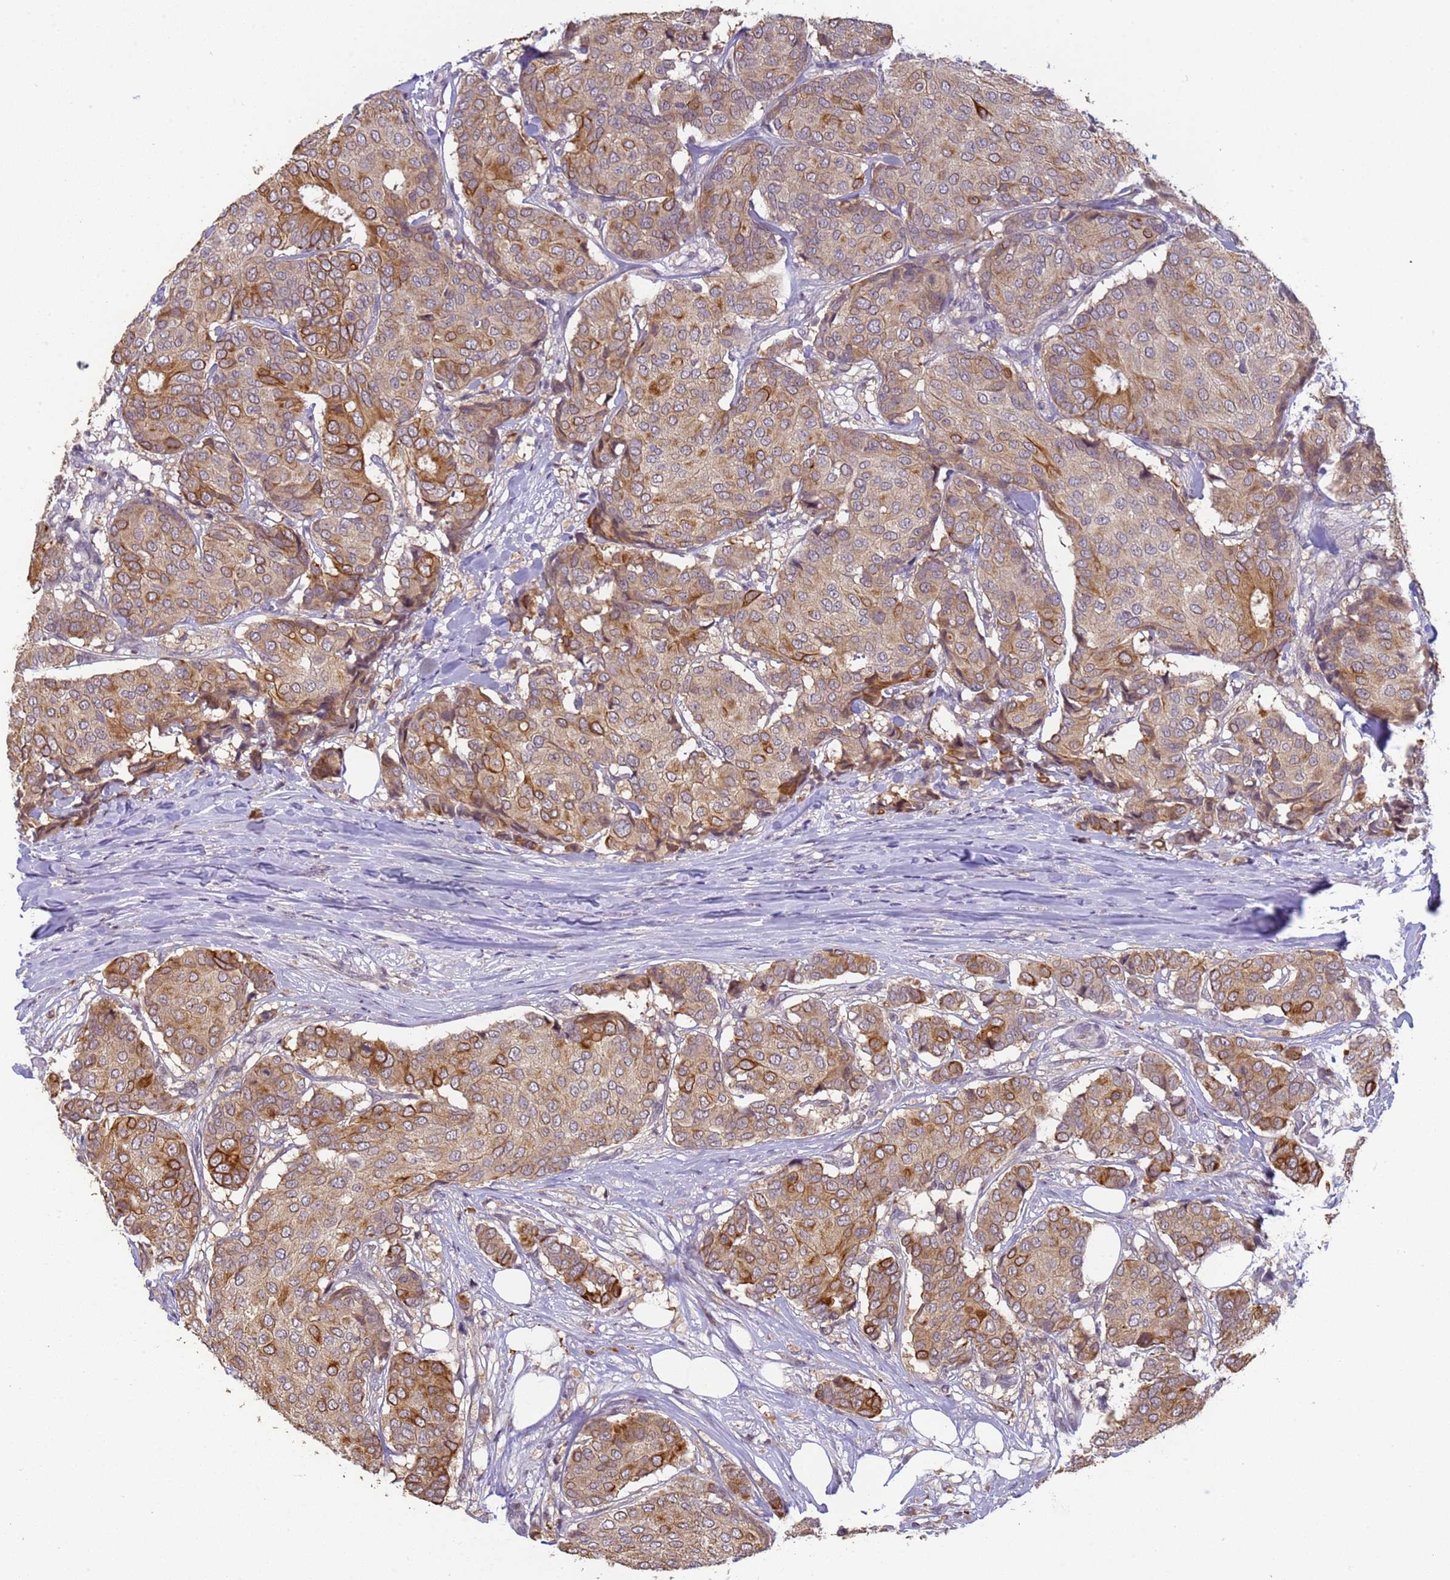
{"staining": {"intensity": "moderate", "quantity": "25%-75%", "location": "cytoplasmic/membranous"}, "tissue": "breast cancer", "cell_type": "Tumor cells", "image_type": "cancer", "snomed": [{"axis": "morphology", "description": "Duct carcinoma"}, {"axis": "topography", "description": "Breast"}], "caption": "Human breast infiltrating ductal carcinoma stained with a brown dye shows moderate cytoplasmic/membranous positive staining in approximately 25%-75% of tumor cells.", "gene": "VWA3A", "patient": {"sex": "female", "age": 75}}